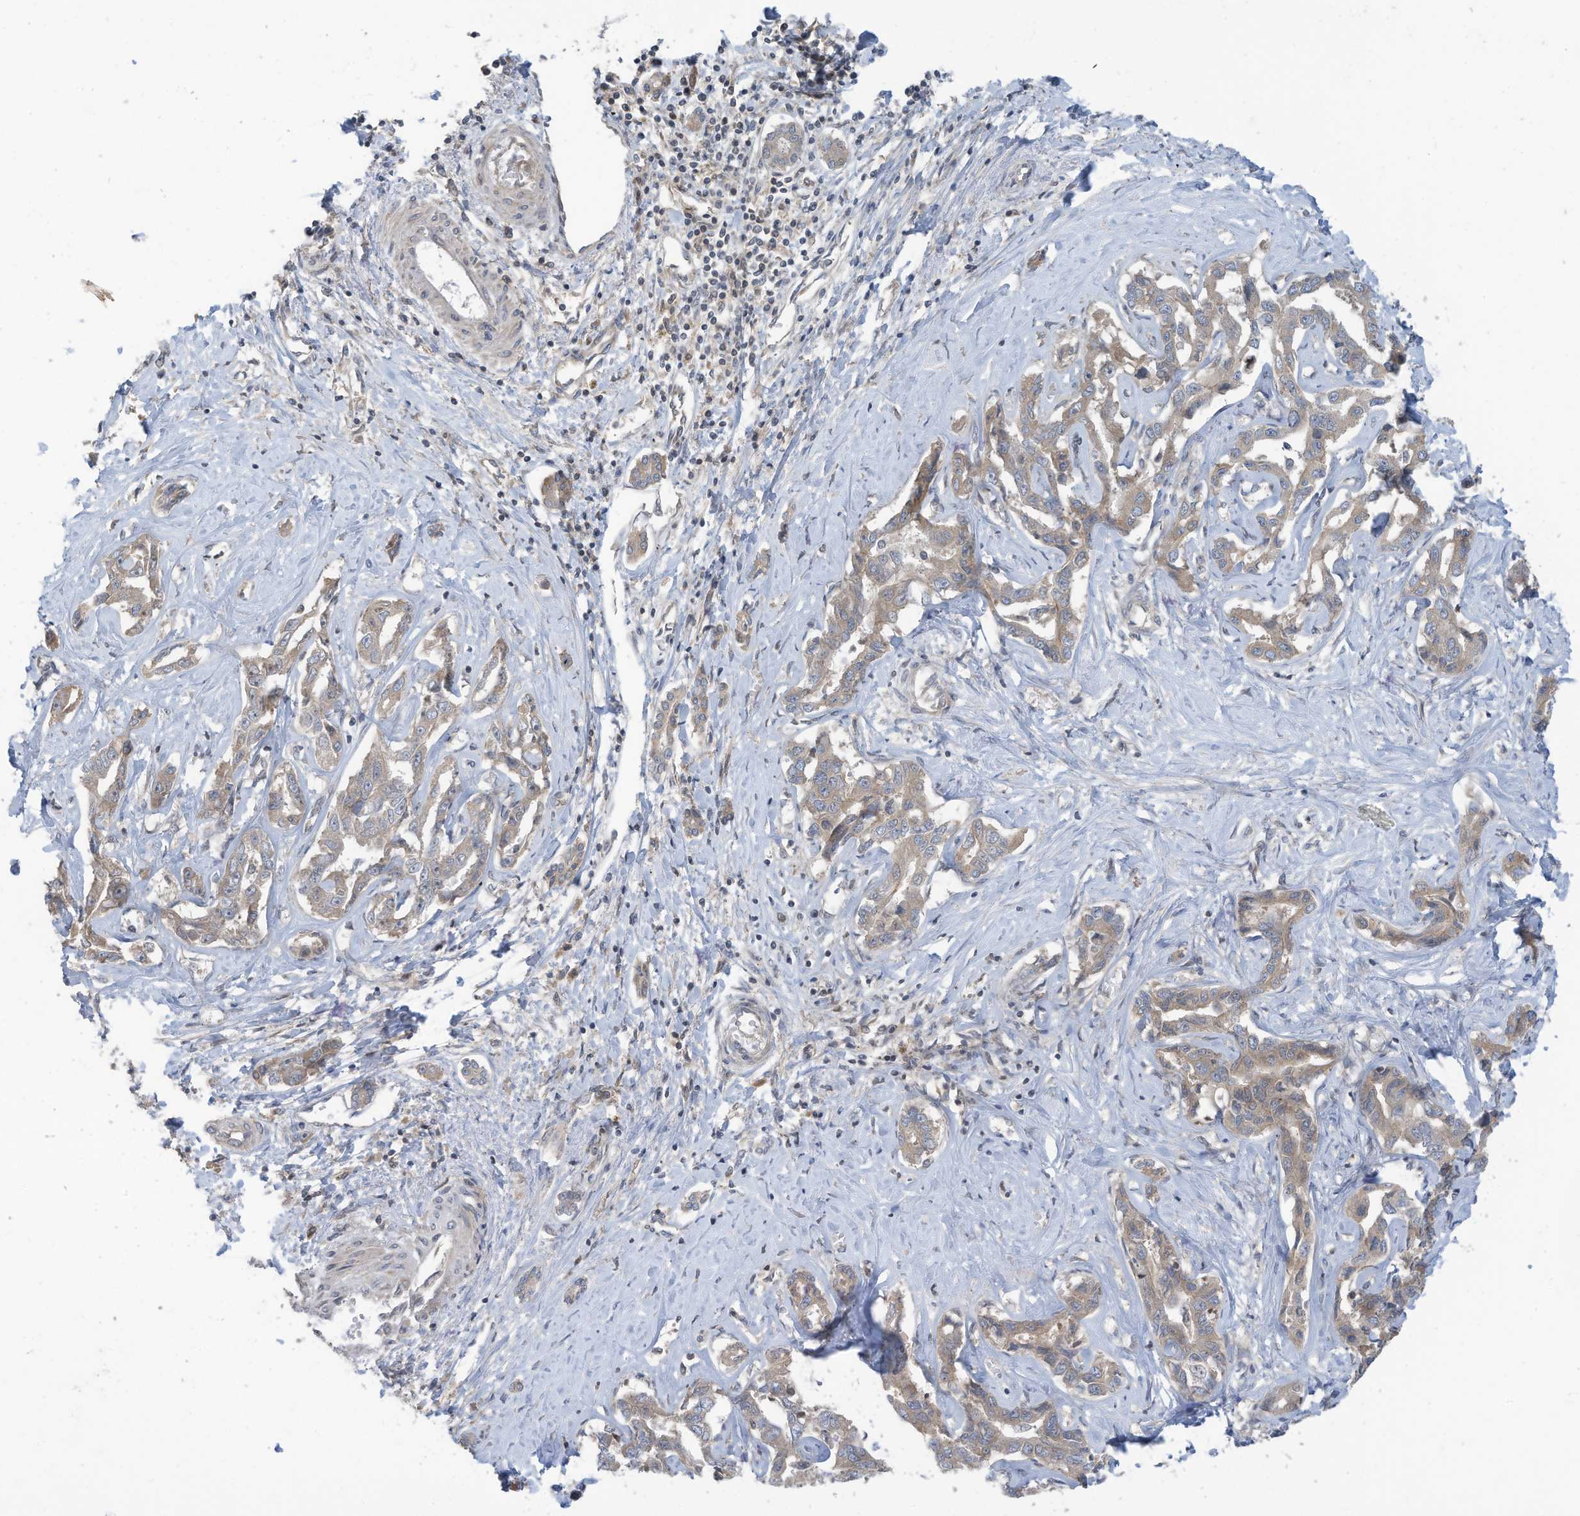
{"staining": {"intensity": "weak", "quantity": "25%-75%", "location": "cytoplasmic/membranous"}, "tissue": "liver cancer", "cell_type": "Tumor cells", "image_type": "cancer", "snomed": [{"axis": "morphology", "description": "Cholangiocarcinoma"}, {"axis": "topography", "description": "Liver"}], "caption": "Approximately 25%-75% of tumor cells in liver cancer (cholangiocarcinoma) show weak cytoplasmic/membranous protein expression as visualized by brown immunohistochemical staining.", "gene": "SCGB1D2", "patient": {"sex": "male", "age": 59}}